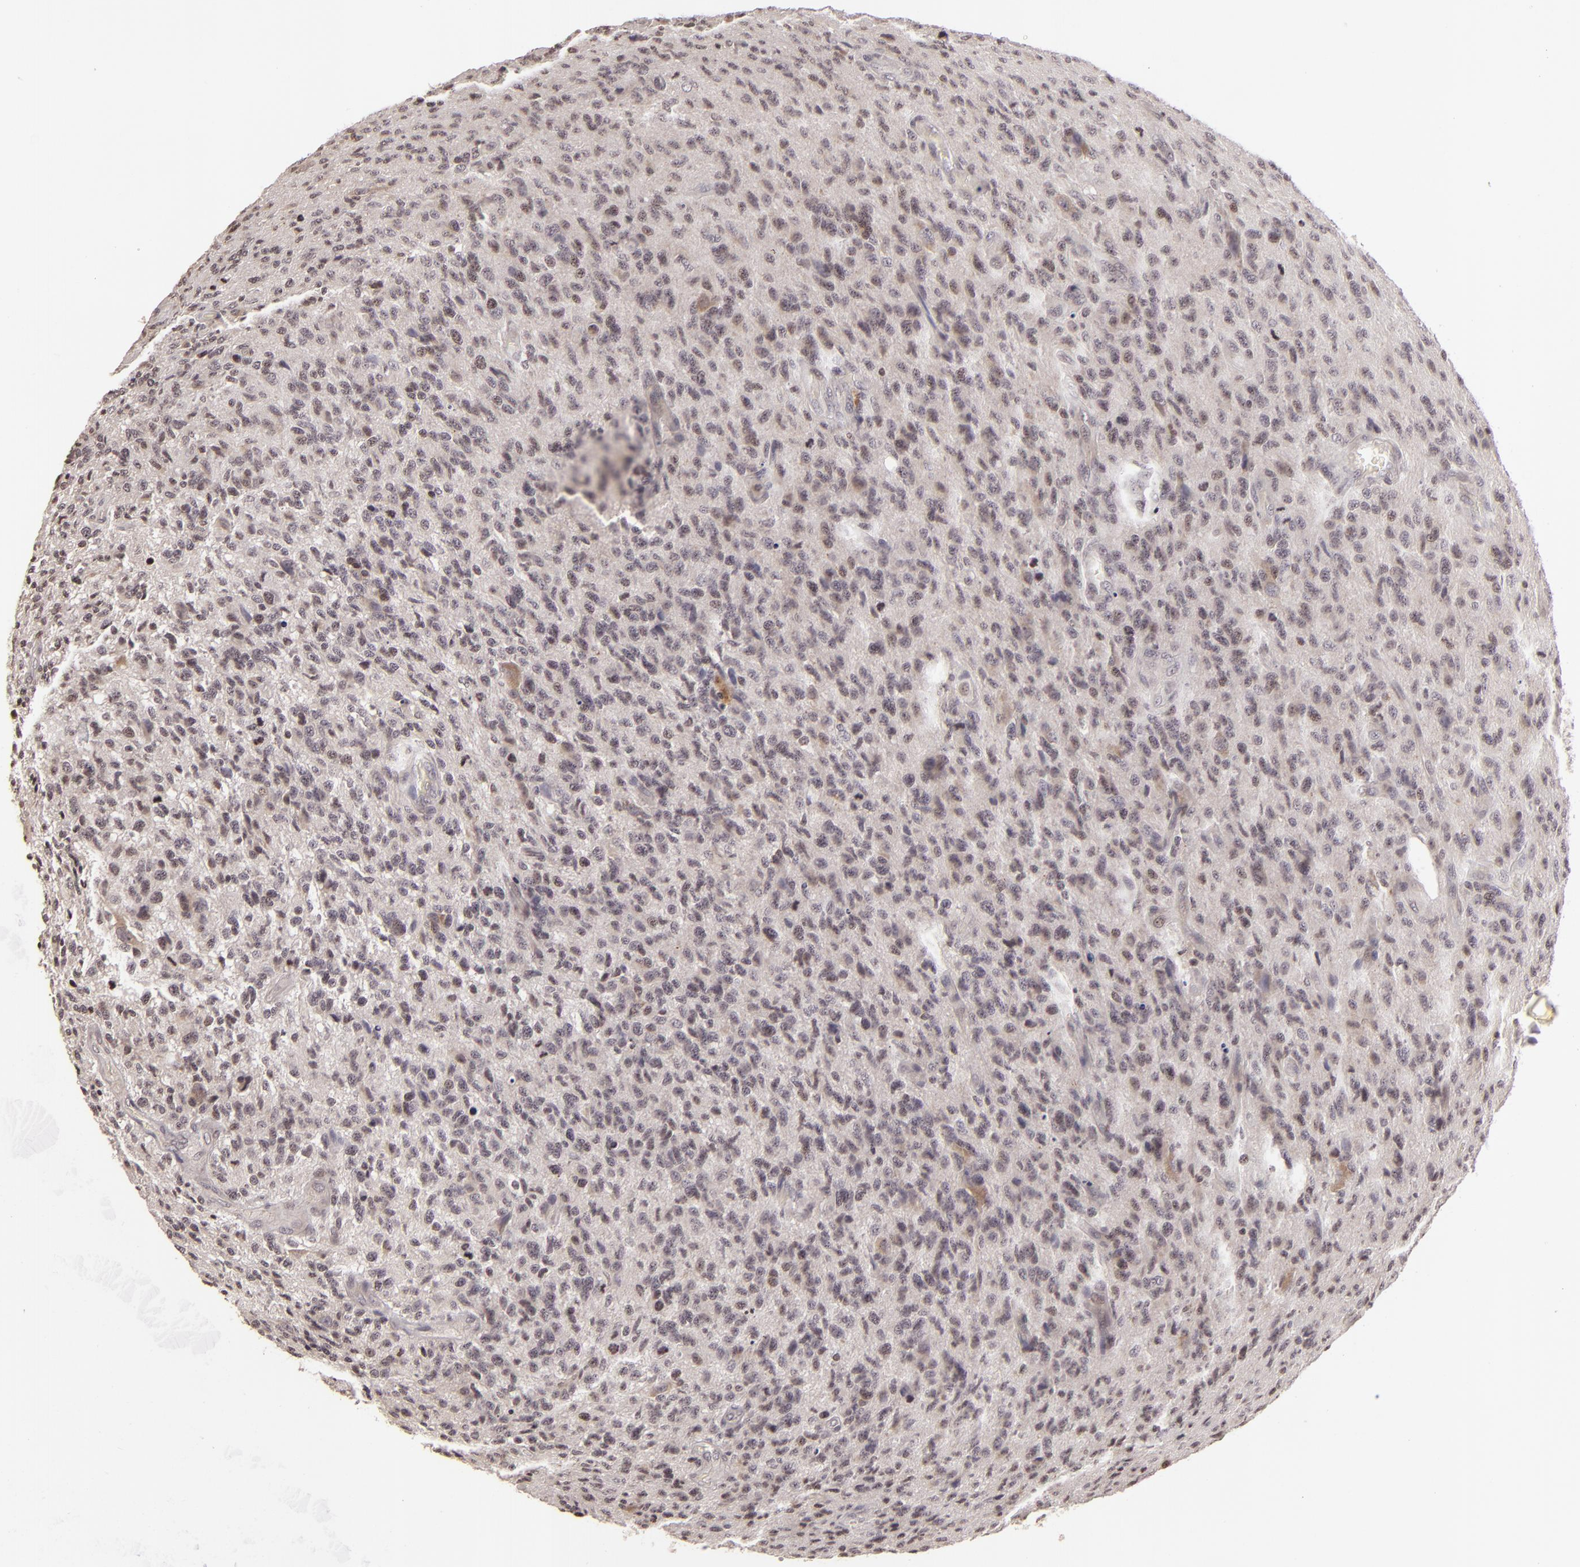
{"staining": {"intensity": "negative", "quantity": "none", "location": "none"}, "tissue": "glioma", "cell_type": "Tumor cells", "image_type": "cancer", "snomed": [{"axis": "morphology", "description": "Glioma, malignant, High grade"}, {"axis": "topography", "description": "Brain"}], "caption": "Tumor cells are negative for protein expression in human high-grade glioma (malignant).", "gene": "AKAP6", "patient": {"sex": "male", "age": 36}}